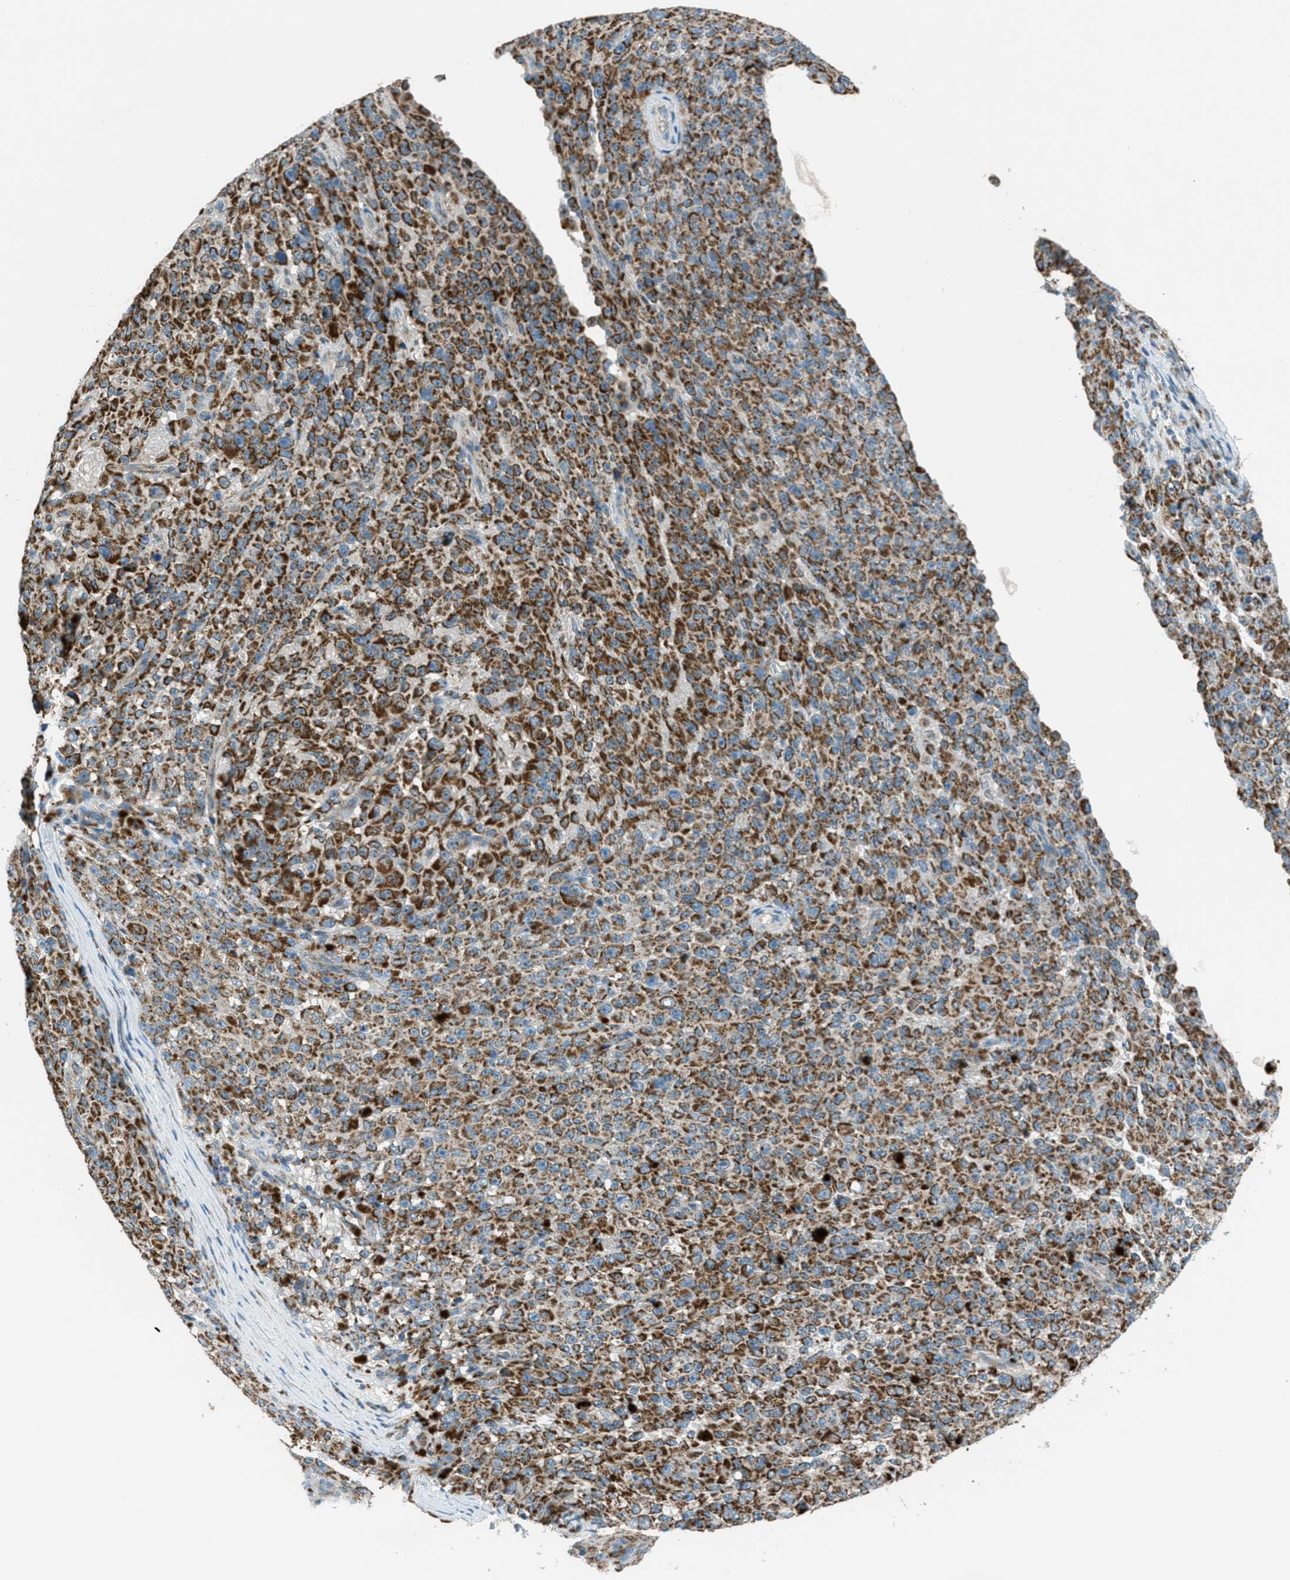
{"staining": {"intensity": "moderate", "quantity": ">75%", "location": "cytoplasmic/membranous"}, "tissue": "melanoma", "cell_type": "Tumor cells", "image_type": "cancer", "snomed": [{"axis": "morphology", "description": "Malignant melanoma, NOS"}, {"axis": "topography", "description": "Skin"}], "caption": "A micrograph showing moderate cytoplasmic/membranous expression in about >75% of tumor cells in melanoma, as visualized by brown immunohistochemical staining.", "gene": "BCKDK", "patient": {"sex": "female", "age": 82}}